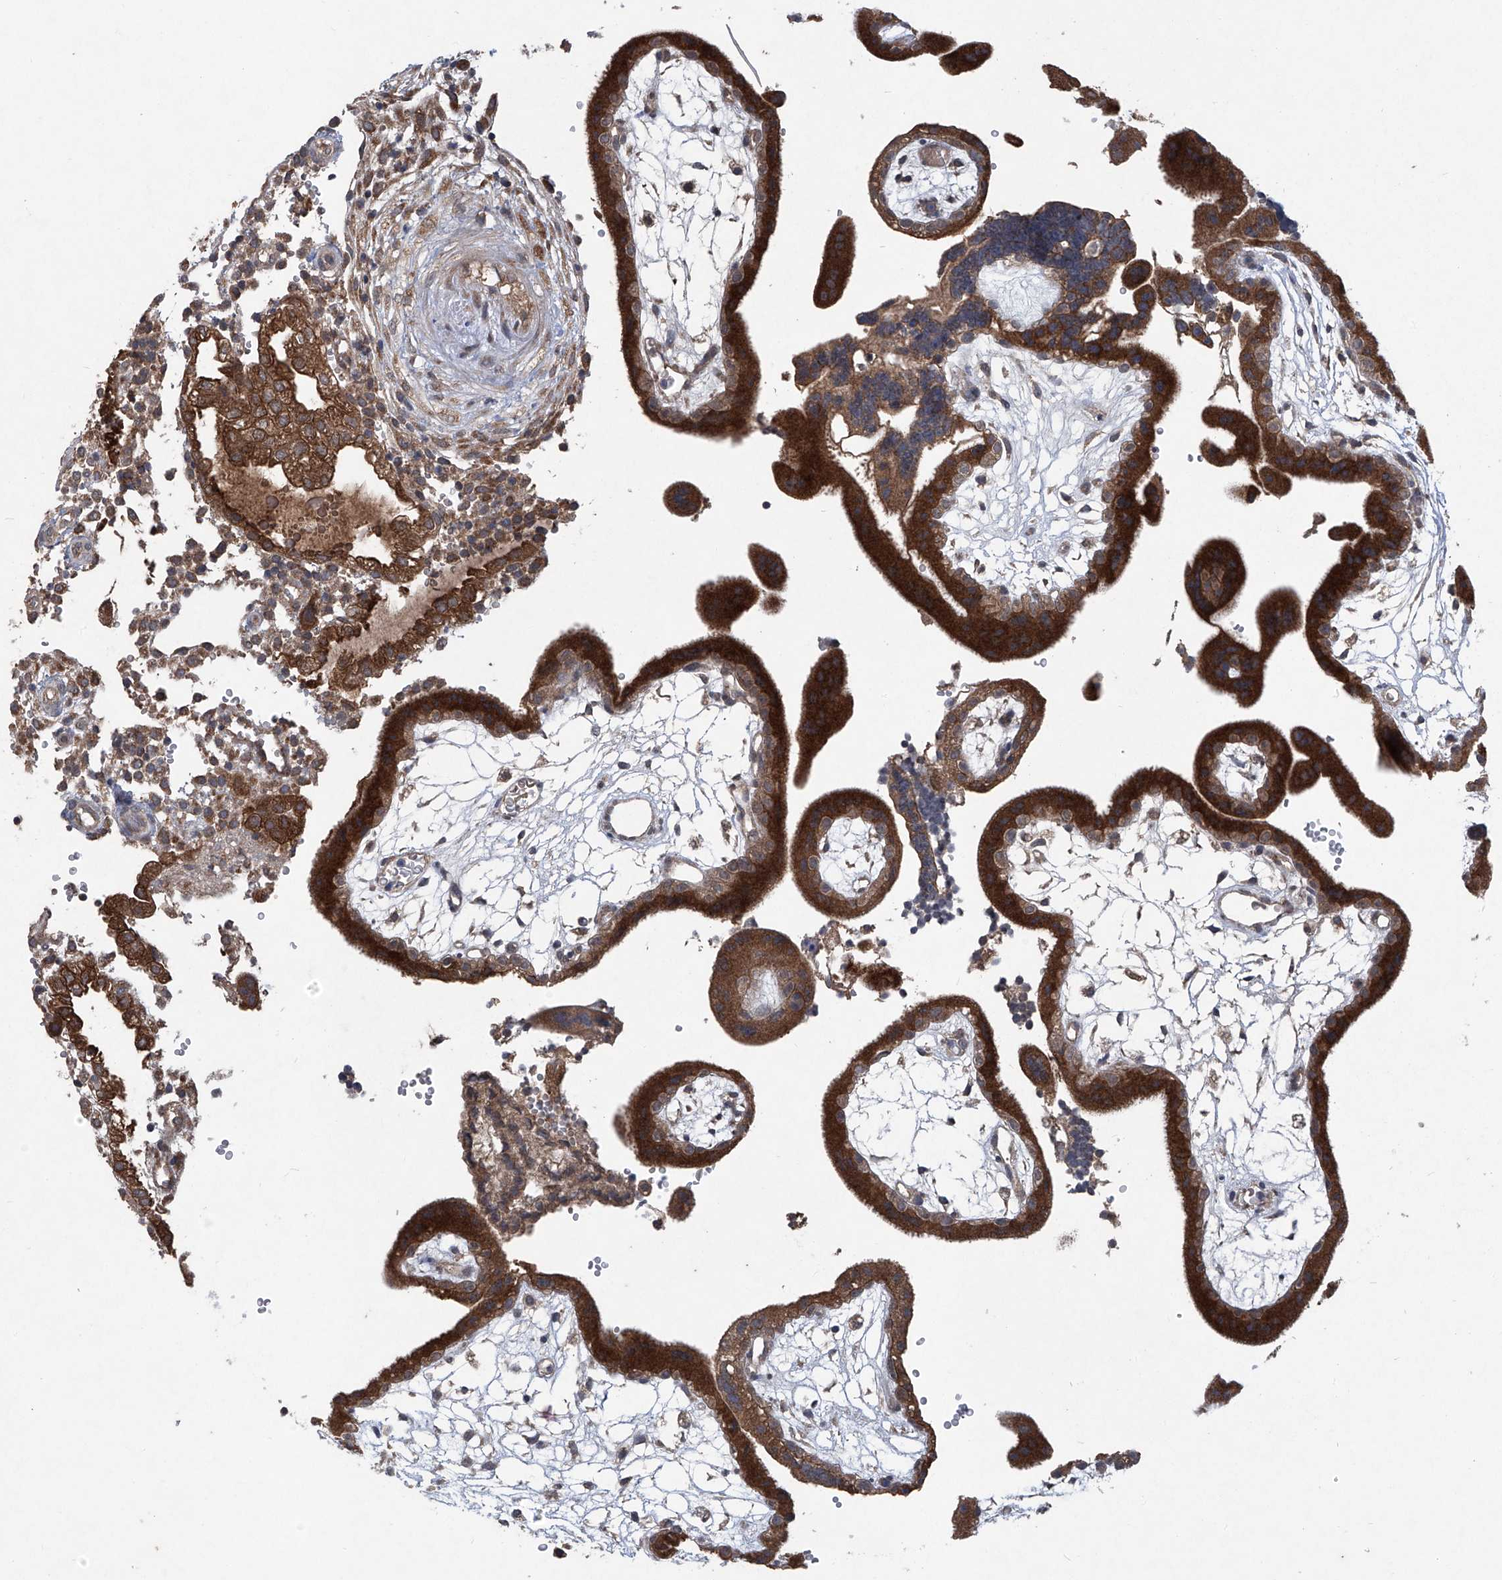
{"staining": {"intensity": "strong", "quantity": ">75%", "location": "cytoplasmic/membranous"}, "tissue": "placenta", "cell_type": "Trophoblastic cells", "image_type": "normal", "snomed": [{"axis": "morphology", "description": "Normal tissue, NOS"}, {"axis": "topography", "description": "Placenta"}], "caption": "A brown stain highlights strong cytoplasmic/membranous staining of a protein in trophoblastic cells of benign human placenta.", "gene": "SUMF2", "patient": {"sex": "female", "age": 18}}